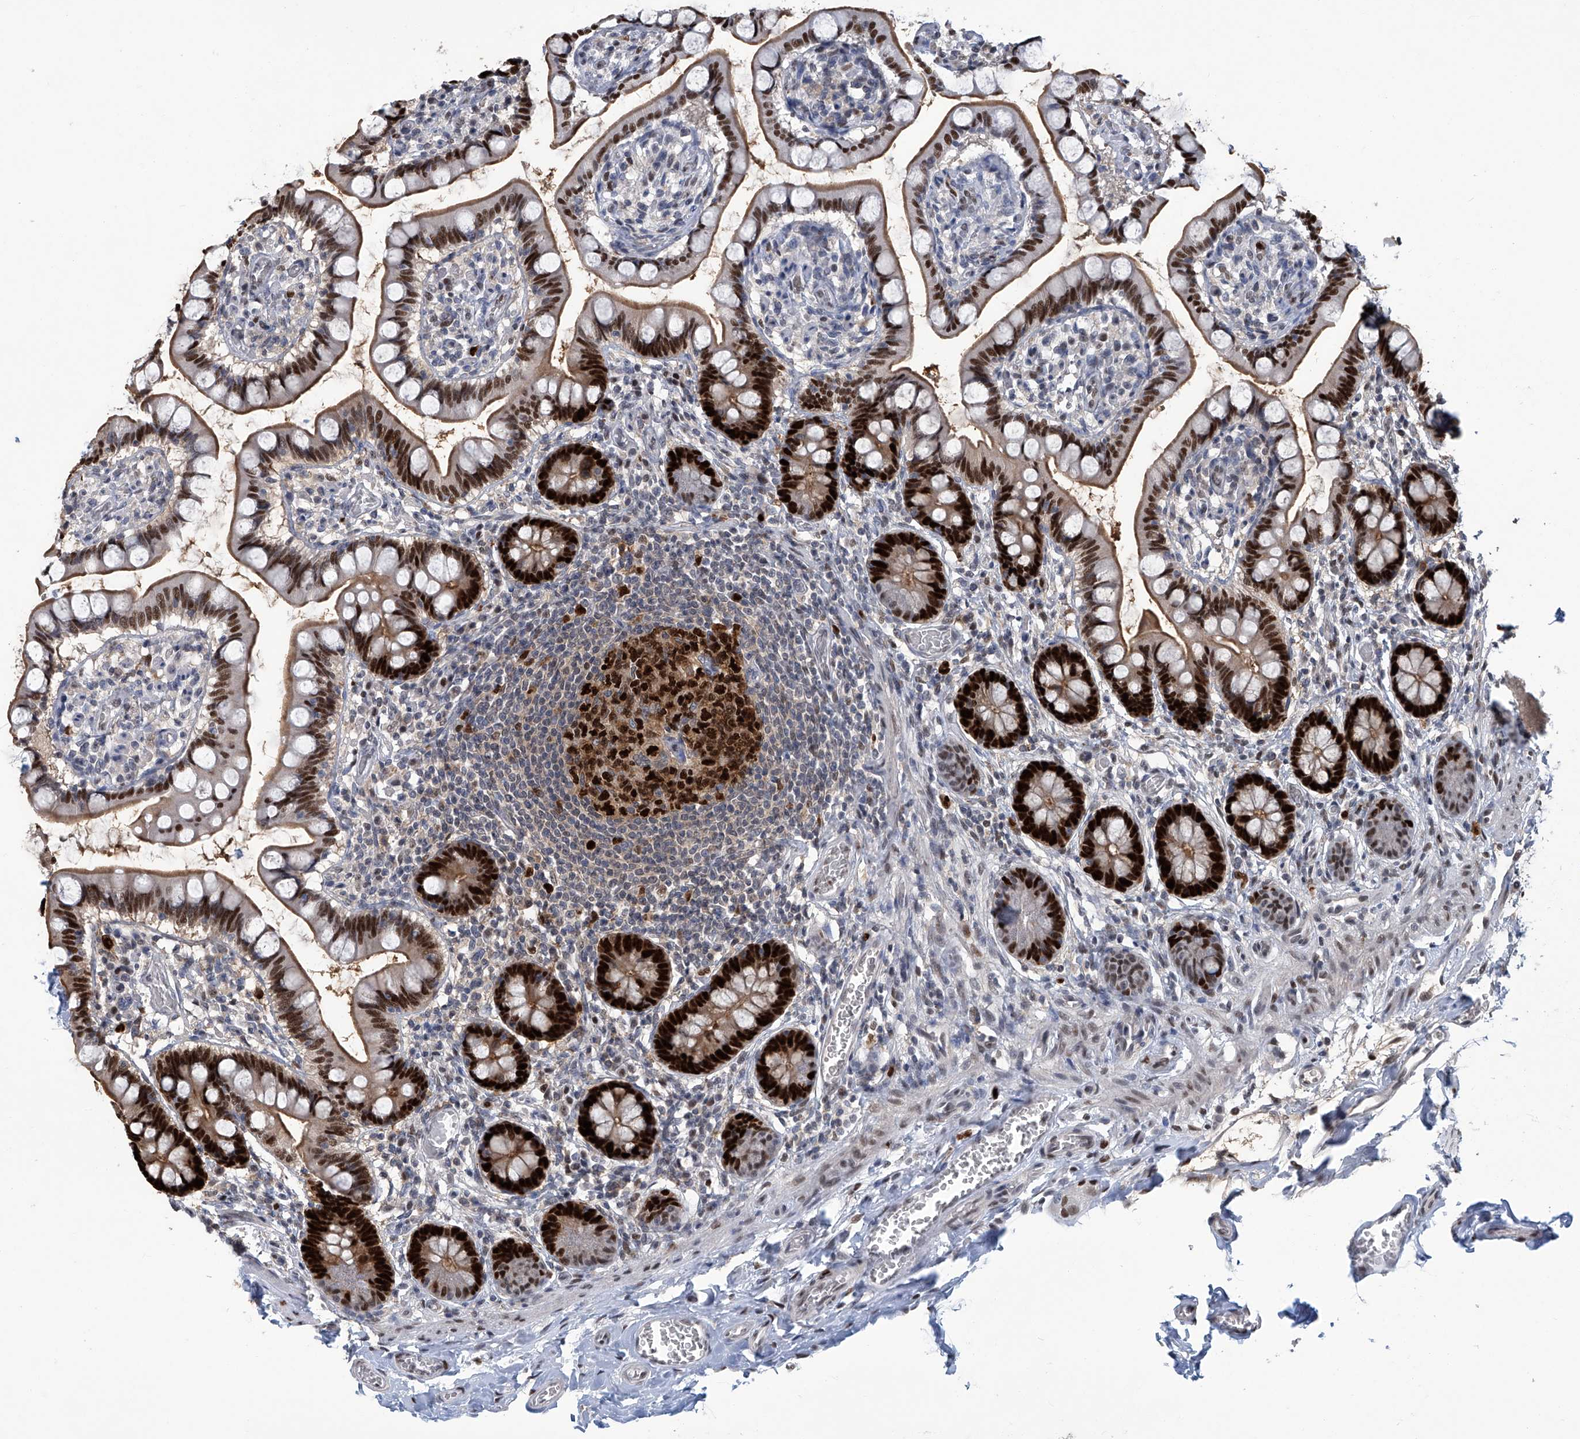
{"staining": {"intensity": "strong", "quantity": "25%-75%", "location": "cytoplasmic/membranous,nuclear"}, "tissue": "small intestine", "cell_type": "Glandular cells", "image_type": "normal", "snomed": [{"axis": "morphology", "description": "Normal tissue, NOS"}, {"axis": "topography", "description": "Small intestine"}], "caption": "This is a micrograph of immunohistochemistry staining of normal small intestine, which shows strong staining in the cytoplasmic/membranous,nuclear of glandular cells.", "gene": "PCNA", "patient": {"sex": "male", "age": 52}}